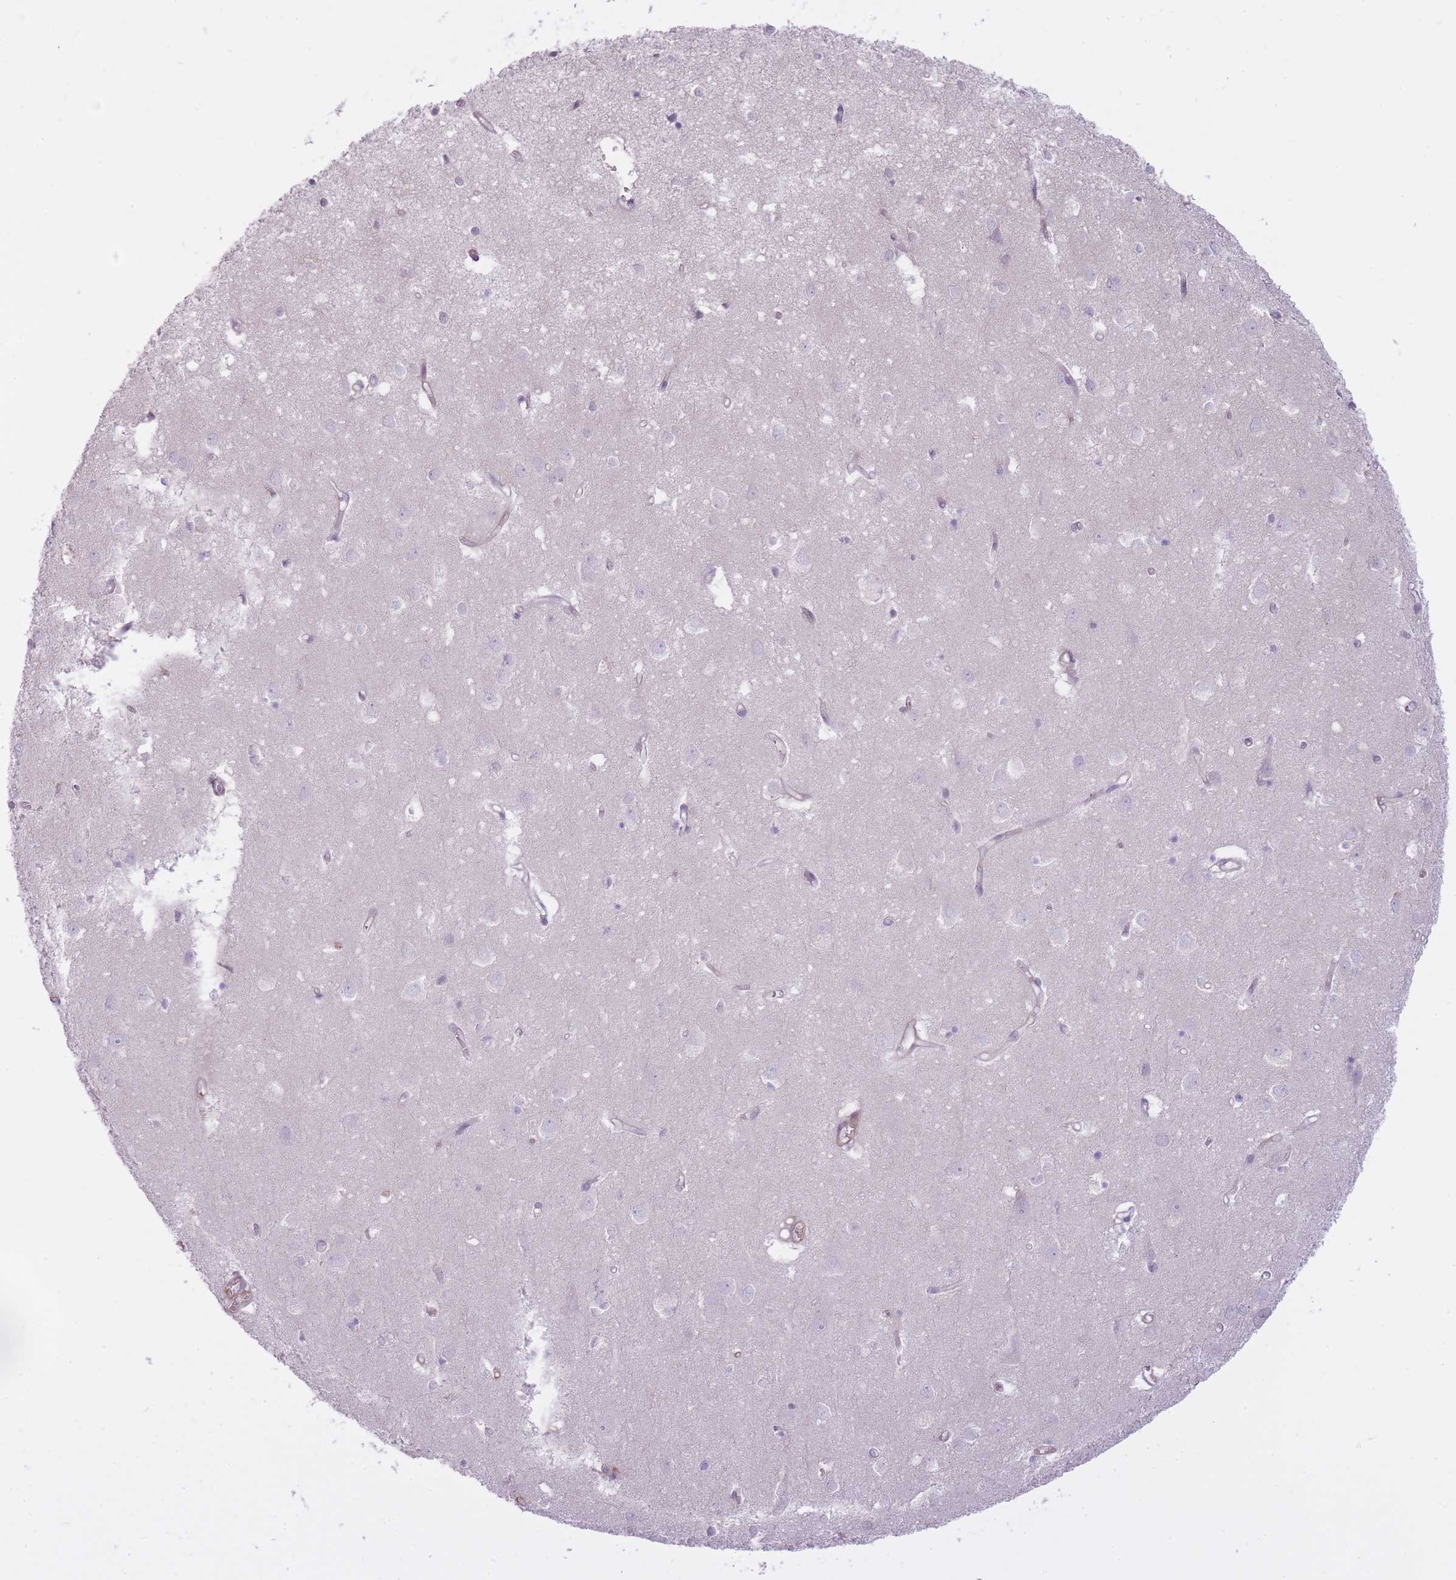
{"staining": {"intensity": "negative", "quantity": "none", "location": "none"}, "tissue": "cerebral cortex", "cell_type": "Endothelial cells", "image_type": "normal", "snomed": [{"axis": "morphology", "description": "Normal tissue, NOS"}, {"axis": "topography", "description": "Cerebral cortex"}], "caption": "High power microscopy micrograph of an immunohistochemistry photomicrograph of unremarkable cerebral cortex, revealing no significant expression in endothelial cells.", "gene": "PGRMC2", "patient": {"sex": "male", "age": 70}}